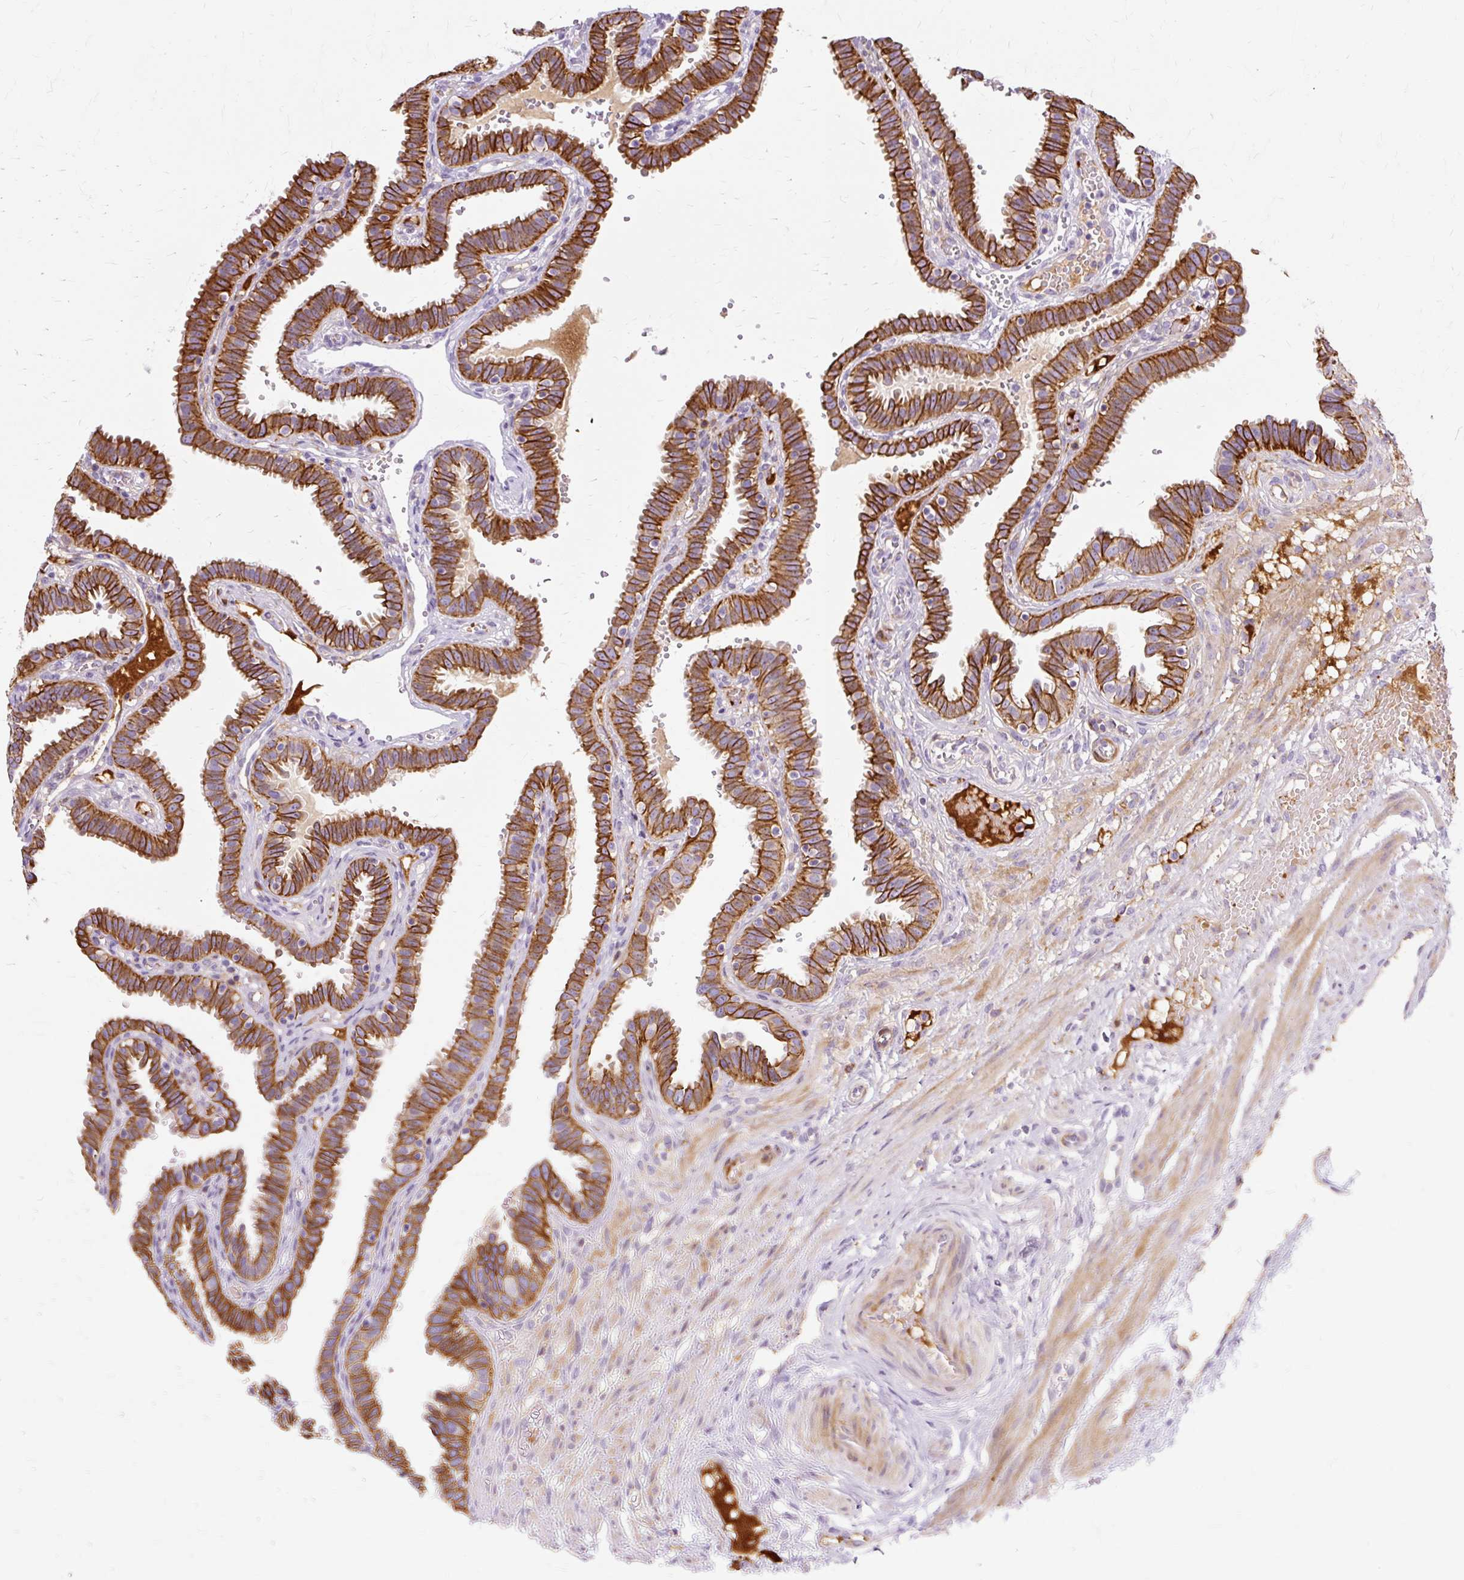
{"staining": {"intensity": "strong", "quantity": "25%-75%", "location": "cytoplasmic/membranous"}, "tissue": "fallopian tube", "cell_type": "Glandular cells", "image_type": "normal", "snomed": [{"axis": "morphology", "description": "Normal tissue, NOS"}, {"axis": "topography", "description": "Fallopian tube"}], "caption": "Protein analysis of benign fallopian tube shows strong cytoplasmic/membranous positivity in about 25%-75% of glandular cells.", "gene": "DCTN4", "patient": {"sex": "female", "age": 37}}